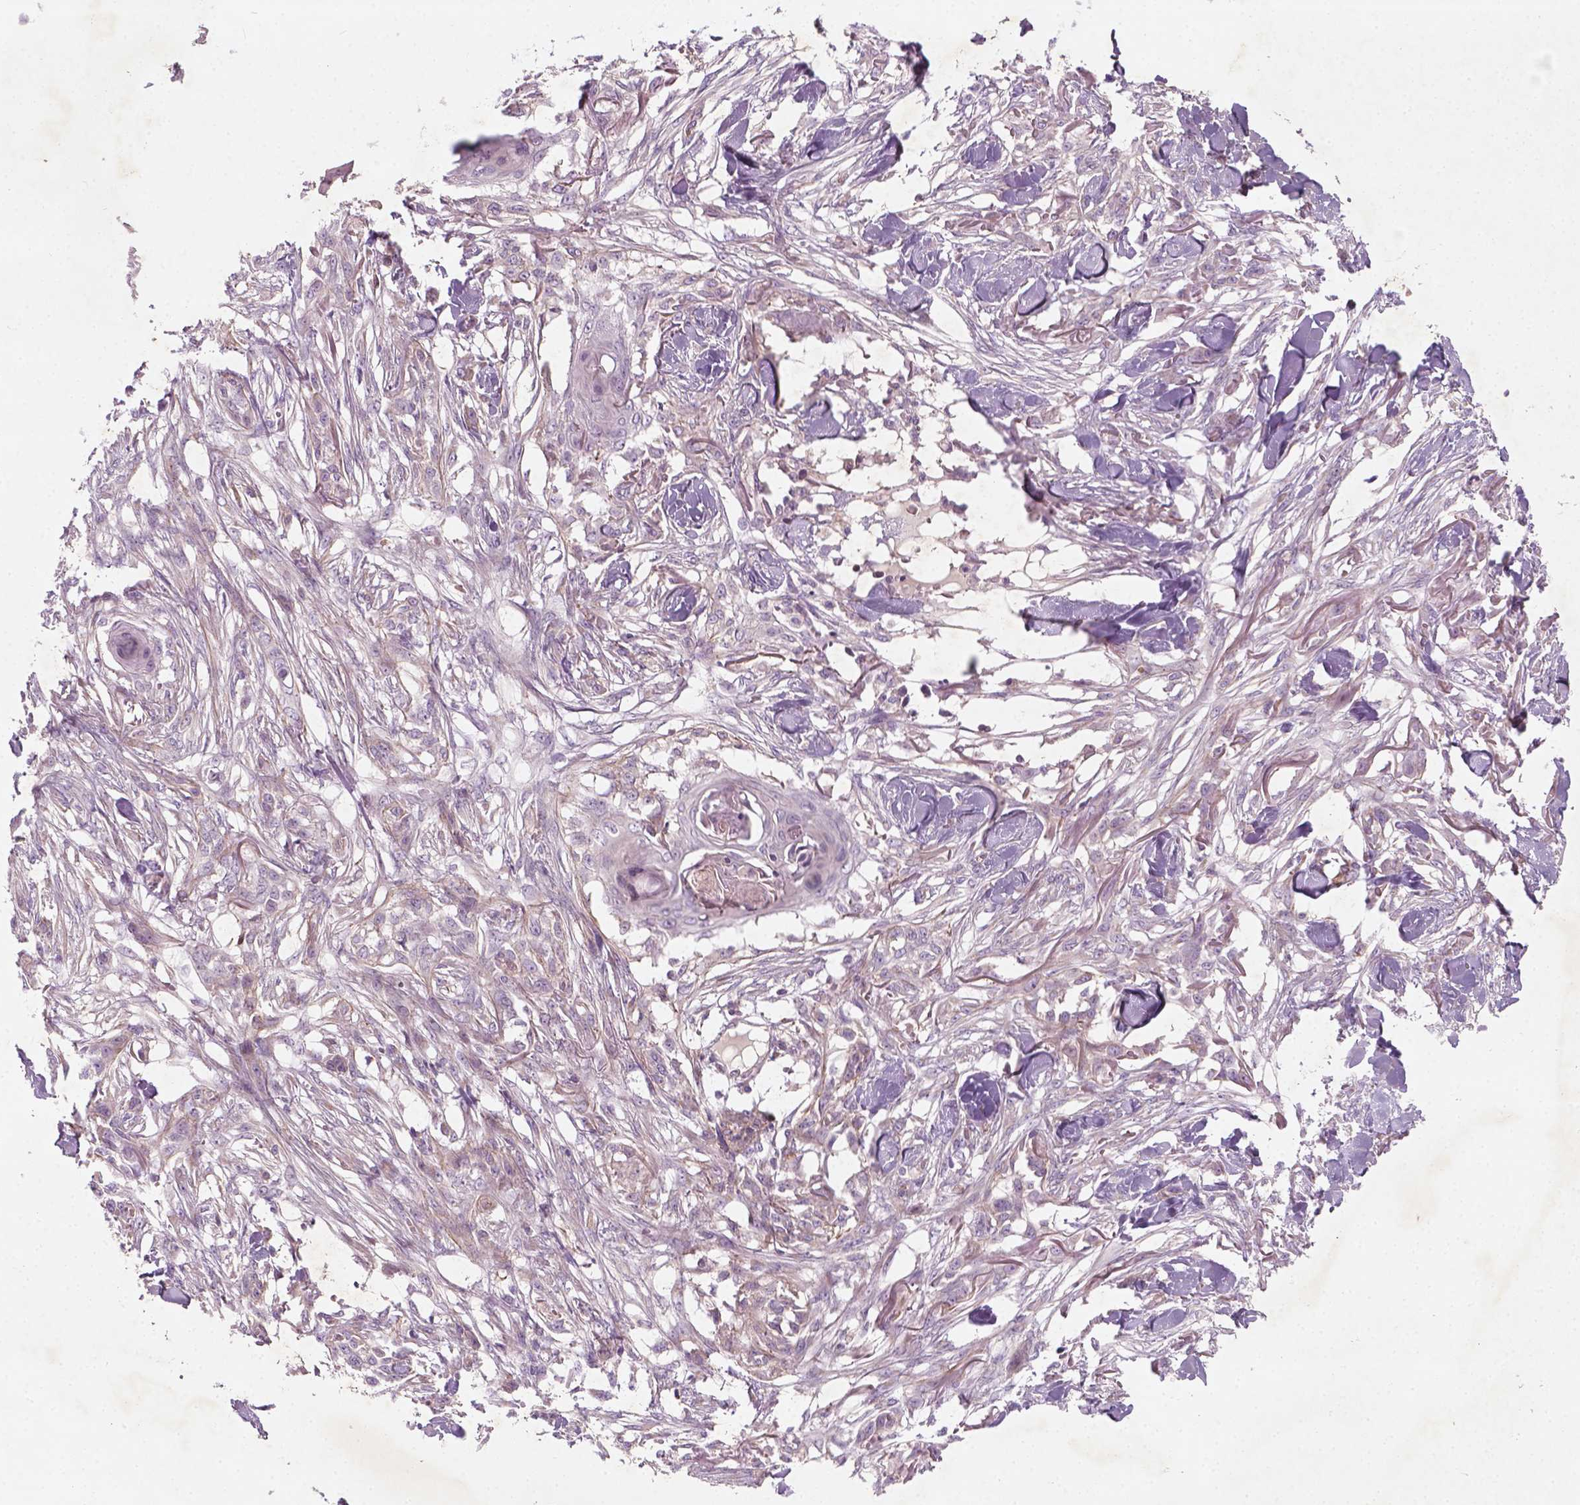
{"staining": {"intensity": "negative", "quantity": "none", "location": "none"}, "tissue": "skin cancer", "cell_type": "Tumor cells", "image_type": "cancer", "snomed": [{"axis": "morphology", "description": "Squamous cell carcinoma, NOS"}, {"axis": "topography", "description": "Skin"}], "caption": "Immunohistochemical staining of skin cancer shows no significant staining in tumor cells.", "gene": "TCHP", "patient": {"sex": "female", "age": 59}}